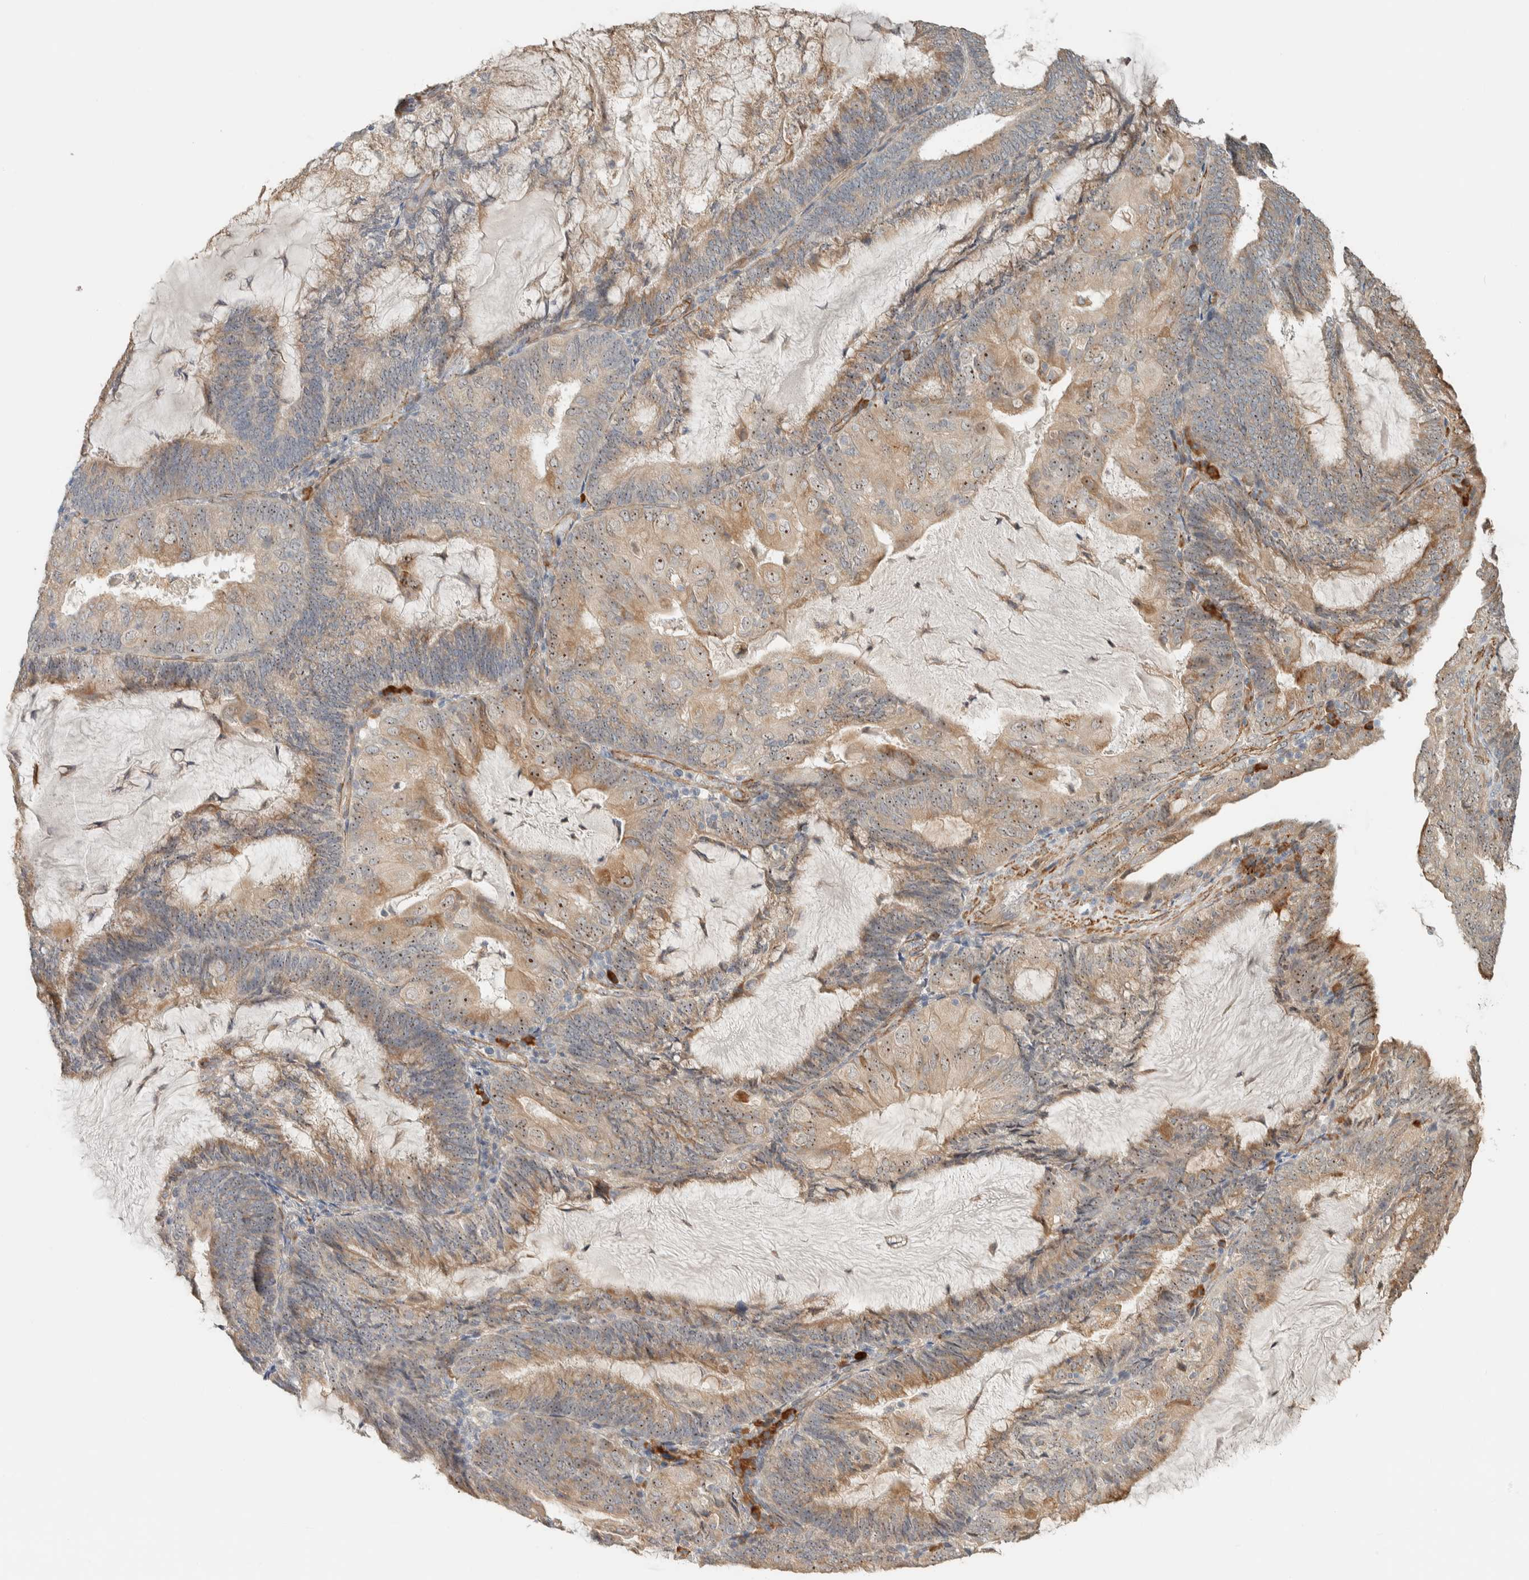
{"staining": {"intensity": "weak", "quantity": ">75%", "location": "cytoplasmic/membranous,nuclear"}, "tissue": "endometrial cancer", "cell_type": "Tumor cells", "image_type": "cancer", "snomed": [{"axis": "morphology", "description": "Adenocarcinoma, NOS"}, {"axis": "topography", "description": "Endometrium"}], "caption": "The image reveals immunohistochemical staining of endometrial adenocarcinoma. There is weak cytoplasmic/membranous and nuclear staining is appreciated in approximately >75% of tumor cells.", "gene": "KLHL40", "patient": {"sex": "female", "age": 81}}